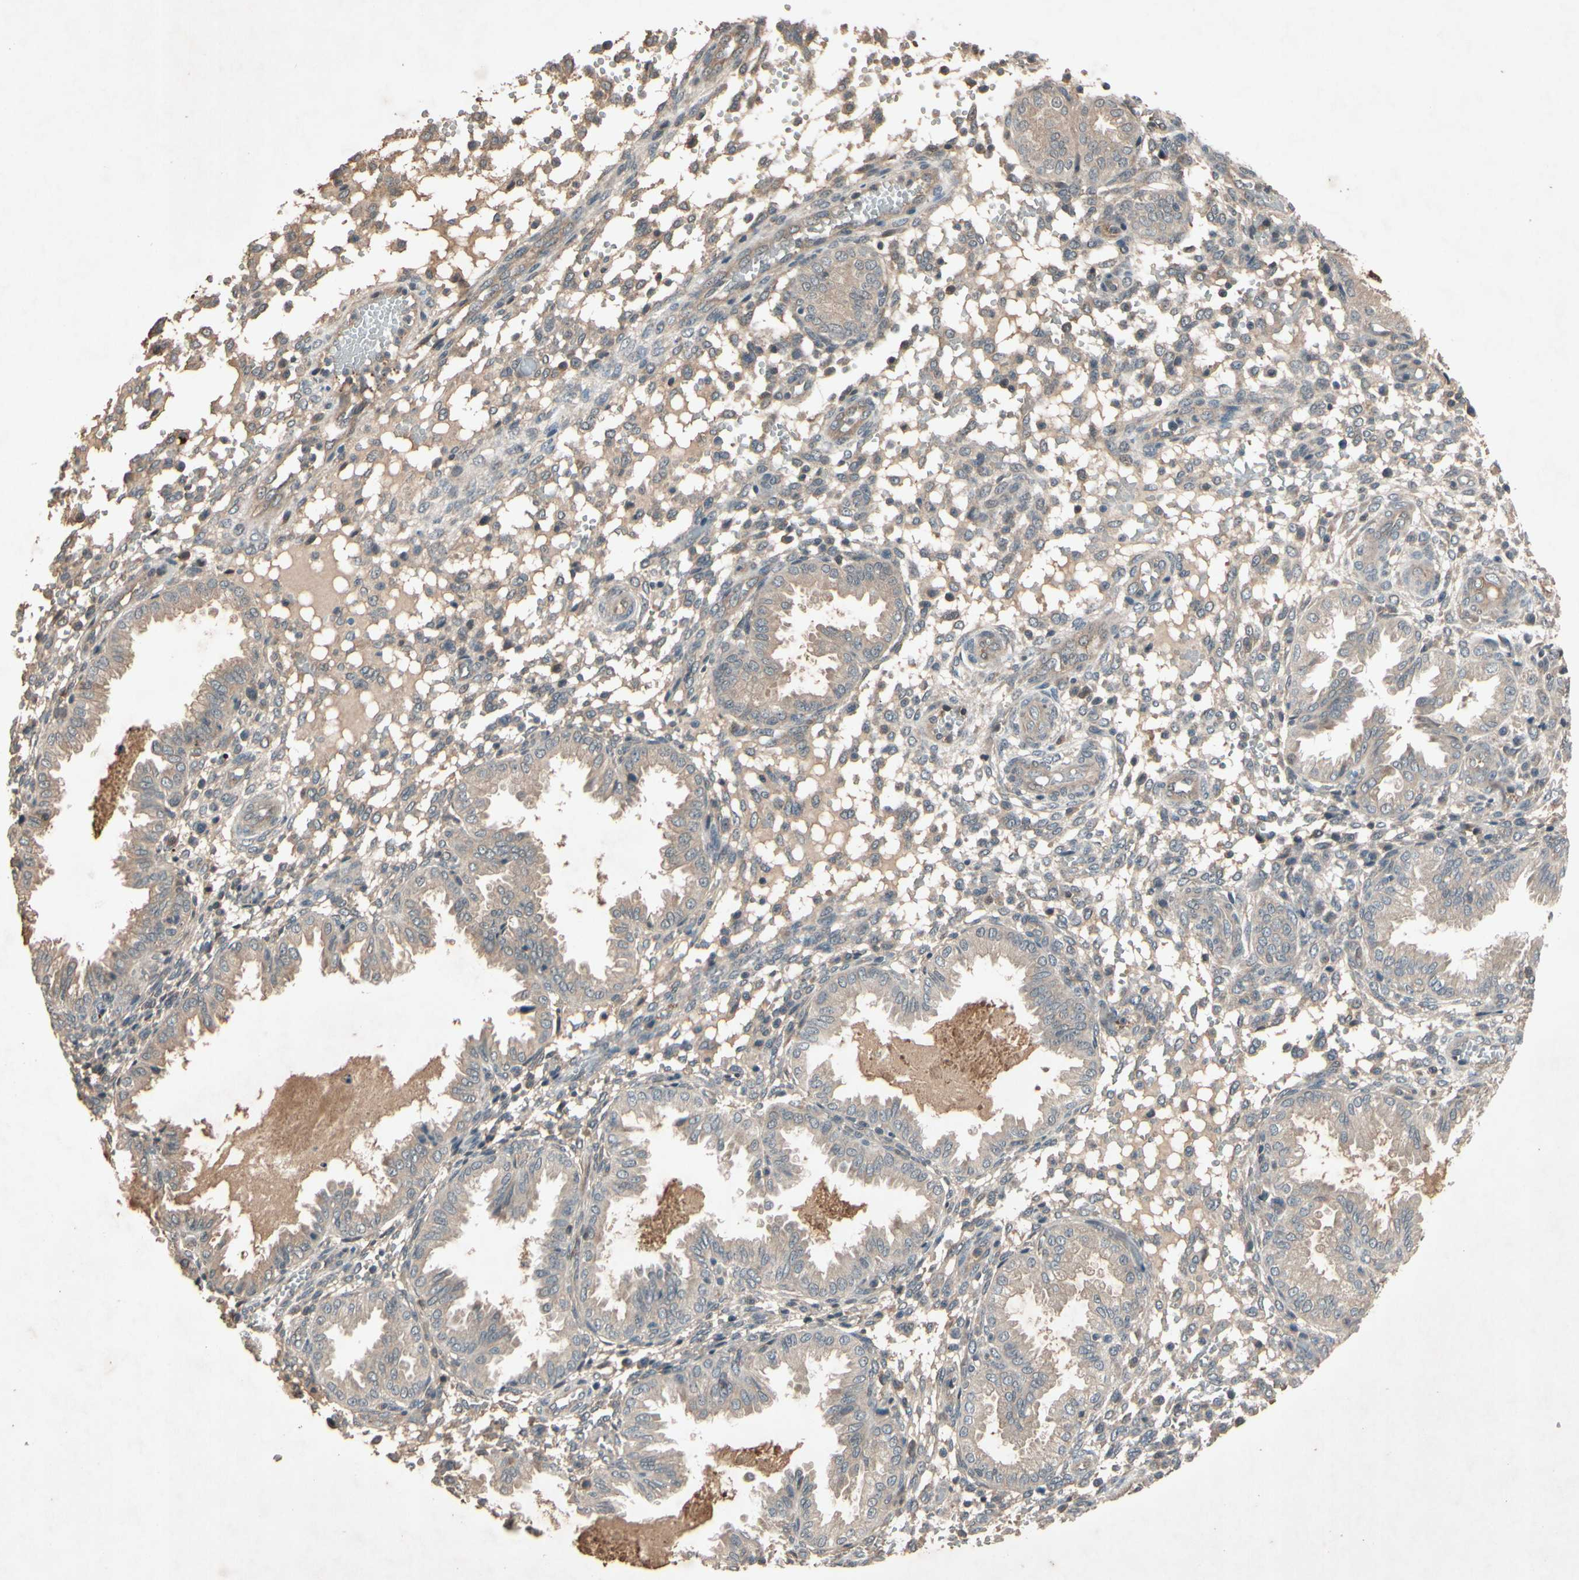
{"staining": {"intensity": "weak", "quantity": ">75%", "location": "cytoplasmic/membranous"}, "tissue": "endometrium", "cell_type": "Cells in endometrial stroma", "image_type": "normal", "snomed": [{"axis": "morphology", "description": "Normal tissue, NOS"}, {"axis": "topography", "description": "Endometrium"}], "caption": "This micrograph reveals immunohistochemistry (IHC) staining of benign endometrium, with low weak cytoplasmic/membranous positivity in approximately >75% of cells in endometrial stroma.", "gene": "NSF", "patient": {"sex": "female", "age": 33}}